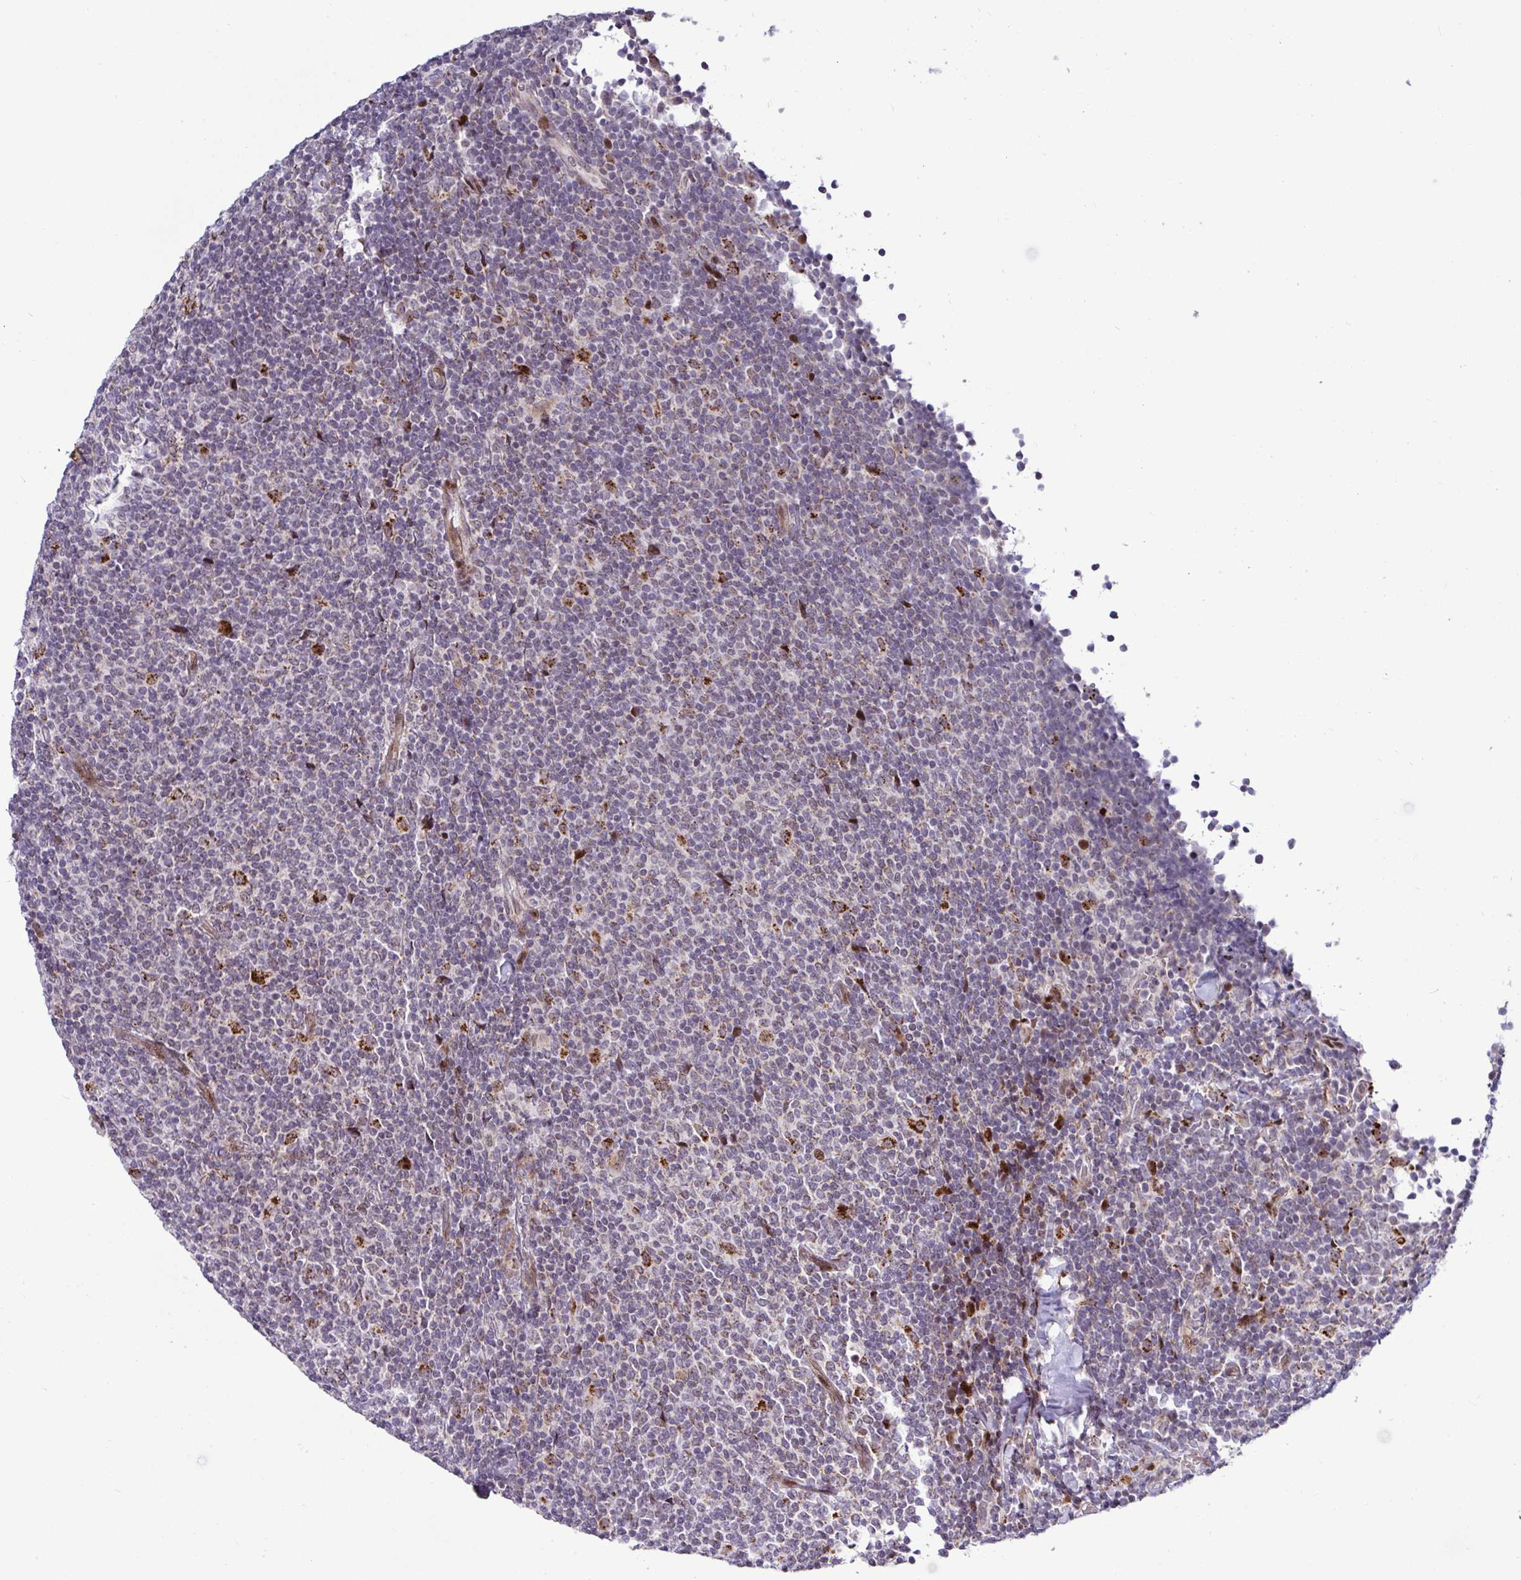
{"staining": {"intensity": "strong", "quantity": "<25%", "location": "cytoplasmic/membranous"}, "tissue": "lymphoma", "cell_type": "Tumor cells", "image_type": "cancer", "snomed": [{"axis": "morphology", "description": "Malignant lymphoma, non-Hodgkin's type, Low grade"}, {"axis": "topography", "description": "Lymph node"}], "caption": "Lymphoma tissue demonstrates strong cytoplasmic/membranous expression in about <25% of tumor cells", "gene": "DZIP1", "patient": {"sex": "male", "age": 52}}